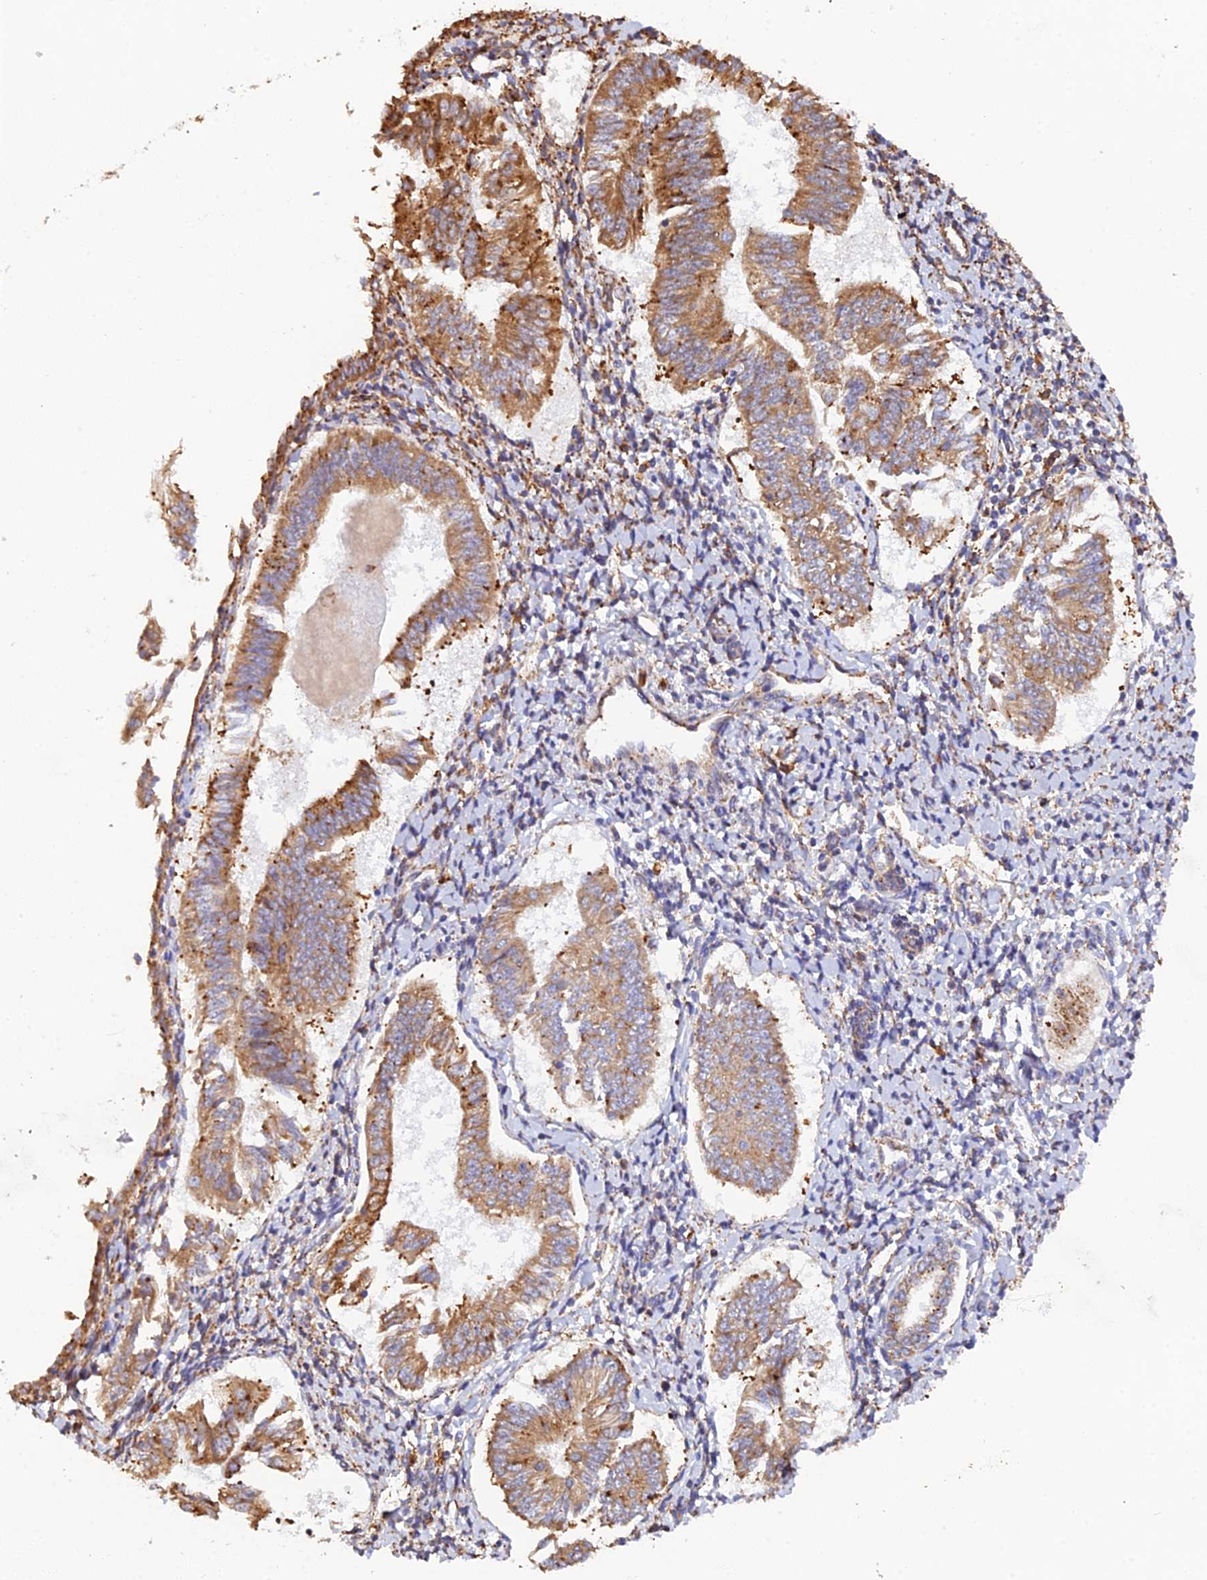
{"staining": {"intensity": "moderate", "quantity": ">75%", "location": "cytoplasmic/membranous"}, "tissue": "endometrial cancer", "cell_type": "Tumor cells", "image_type": "cancer", "snomed": [{"axis": "morphology", "description": "Adenocarcinoma, NOS"}, {"axis": "topography", "description": "Endometrium"}], "caption": "Human adenocarcinoma (endometrial) stained with a brown dye displays moderate cytoplasmic/membranous positive expression in approximately >75% of tumor cells.", "gene": "RPL5", "patient": {"sex": "female", "age": 58}}